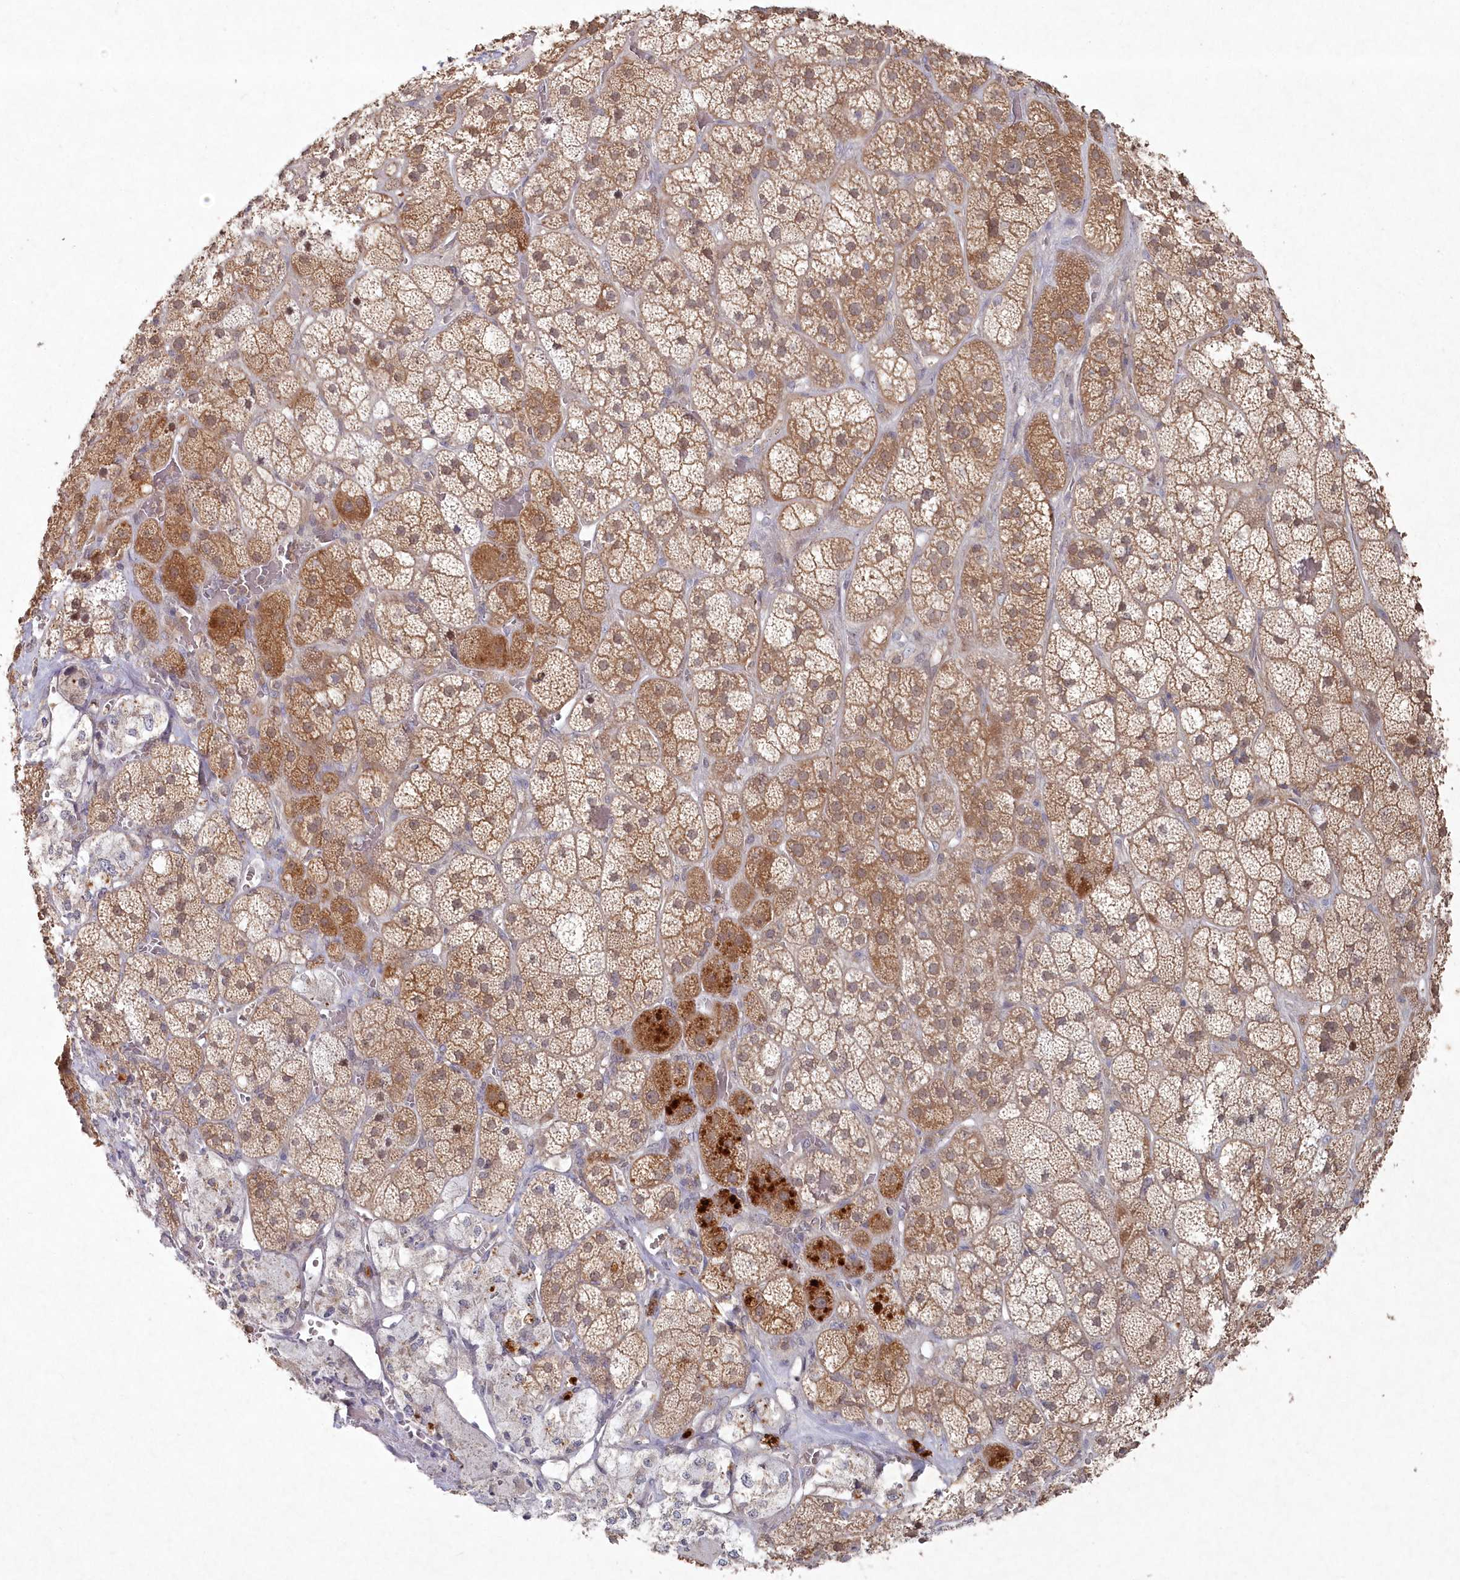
{"staining": {"intensity": "moderate", "quantity": ">75%", "location": "cytoplasmic/membranous"}, "tissue": "adrenal gland", "cell_type": "Glandular cells", "image_type": "normal", "snomed": [{"axis": "morphology", "description": "Normal tissue, NOS"}, {"axis": "topography", "description": "Adrenal gland"}], "caption": "Protein staining of normal adrenal gland exhibits moderate cytoplasmic/membranous positivity in about >75% of glandular cells. (Stains: DAB in brown, nuclei in blue, Microscopy: brightfield microscopy at high magnification).", "gene": "TGFBRAP1", "patient": {"sex": "male", "age": 57}}